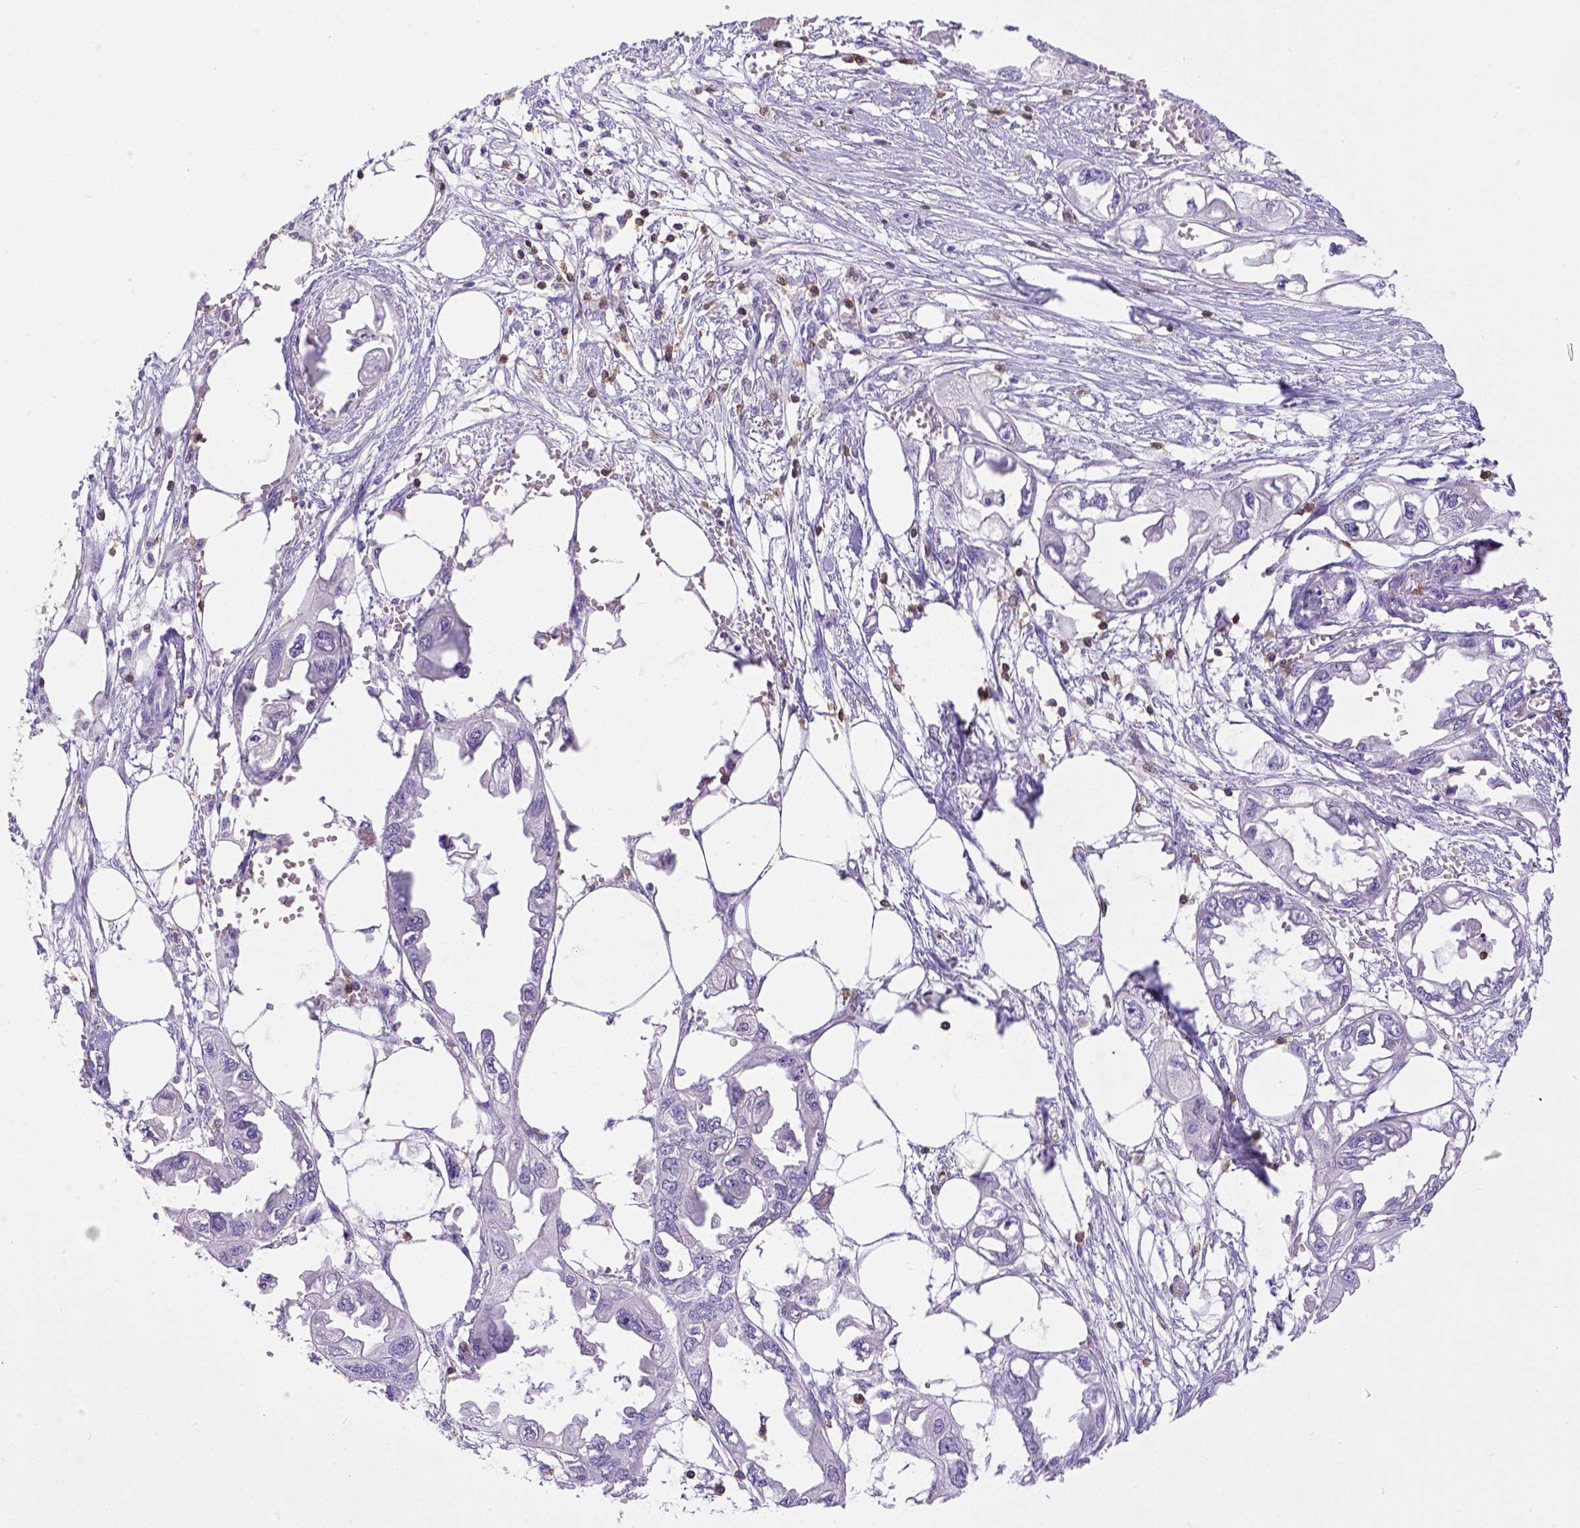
{"staining": {"intensity": "negative", "quantity": "none", "location": "none"}, "tissue": "endometrial cancer", "cell_type": "Tumor cells", "image_type": "cancer", "snomed": [{"axis": "morphology", "description": "Adenocarcinoma, NOS"}, {"axis": "morphology", "description": "Adenocarcinoma, metastatic, NOS"}, {"axis": "topography", "description": "Adipose tissue"}, {"axis": "topography", "description": "Endometrium"}], "caption": "Endometrial cancer (adenocarcinoma) was stained to show a protein in brown. There is no significant expression in tumor cells.", "gene": "CD3E", "patient": {"sex": "female", "age": 67}}